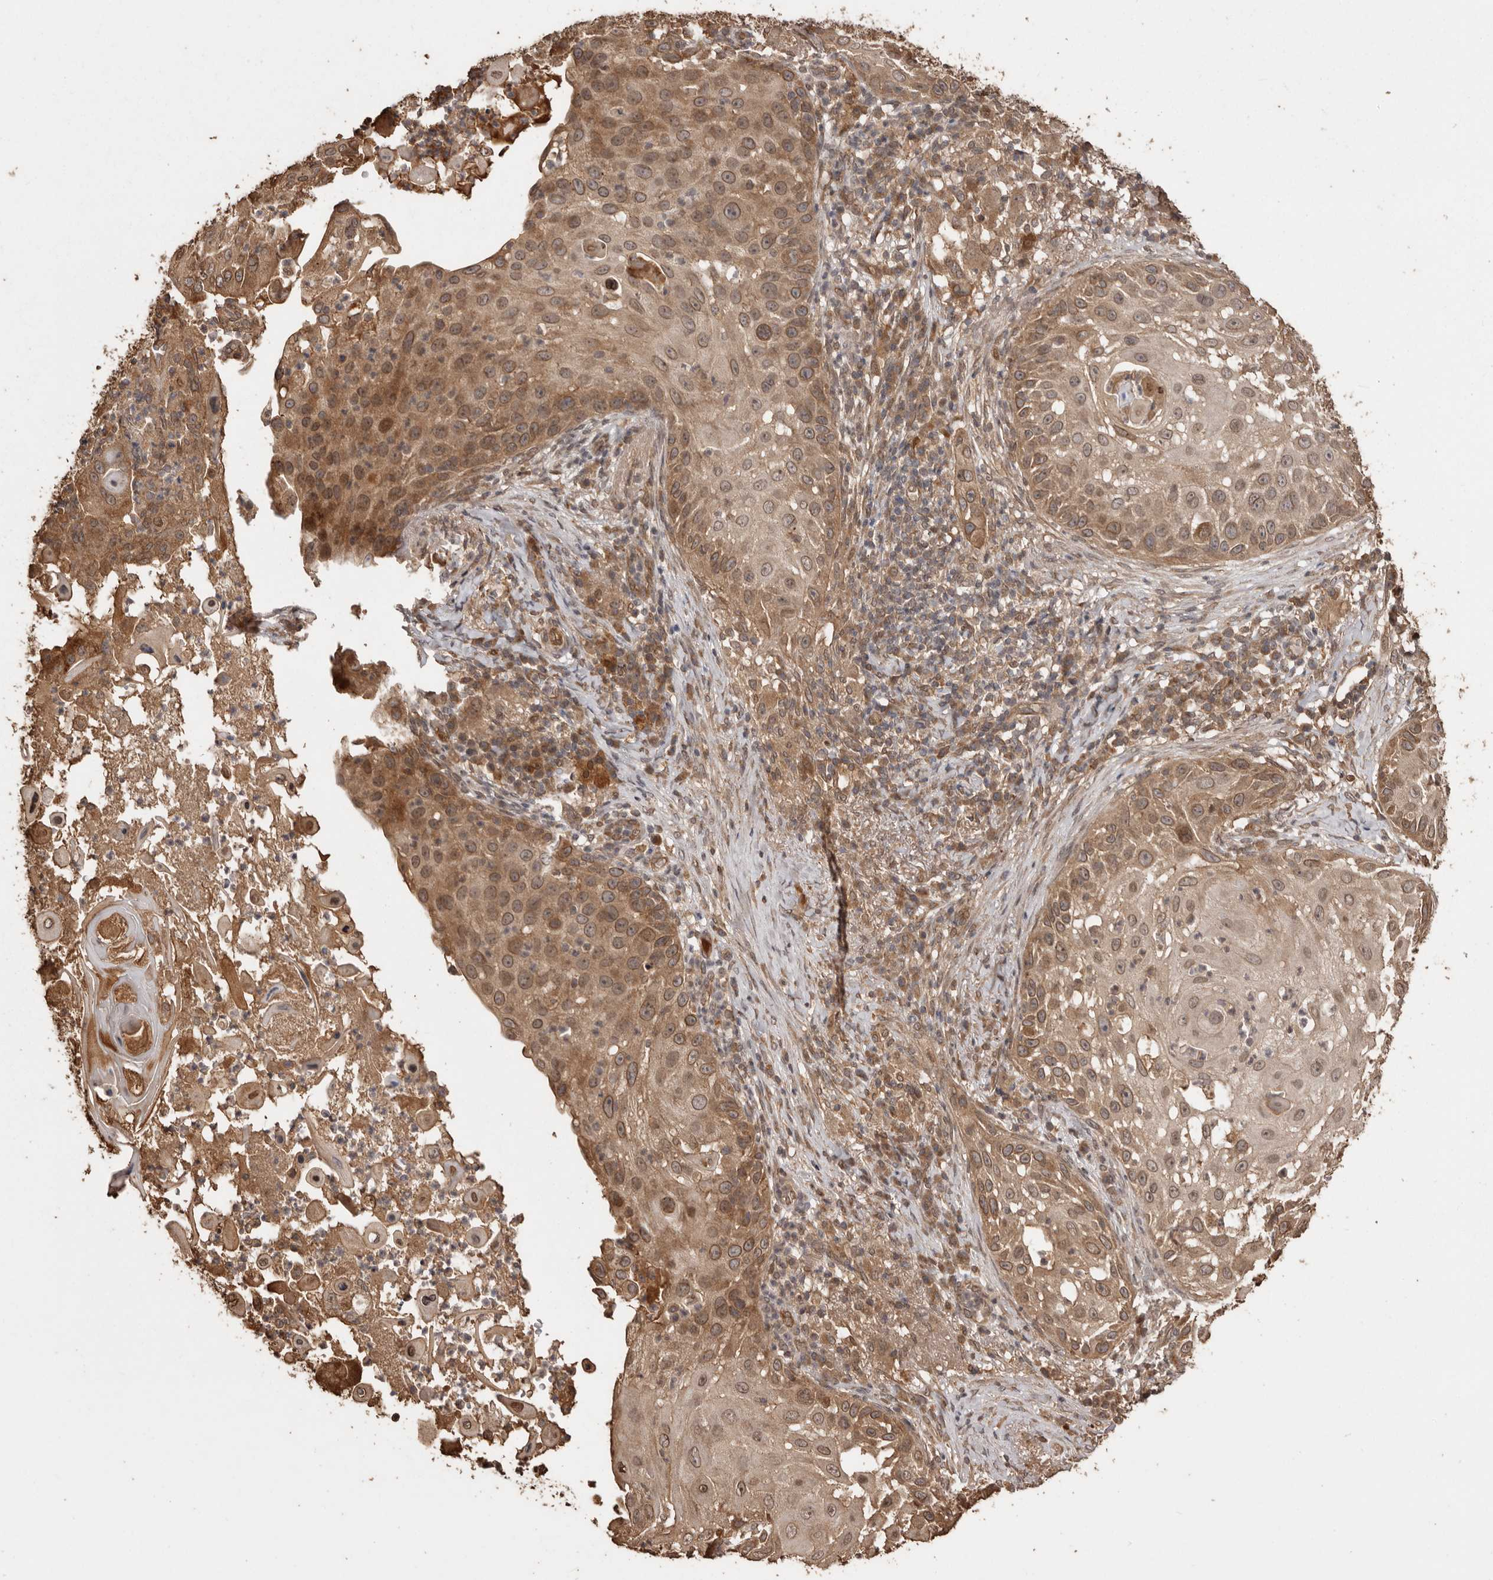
{"staining": {"intensity": "moderate", "quantity": ">75%", "location": "cytoplasmic/membranous,nuclear"}, "tissue": "skin cancer", "cell_type": "Tumor cells", "image_type": "cancer", "snomed": [{"axis": "morphology", "description": "Squamous cell carcinoma, NOS"}, {"axis": "topography", "description": "Skin"}], "caption": "Skin cancer (squamous cell carcinoma) stained with DAB IHC exhibits medium levels of moderate cytoplasmic/membranous and nuclear staining in approximately >75% of tumor cells.", "gene": "NUP43", "patient": {"sex": "female", "age": 44}}